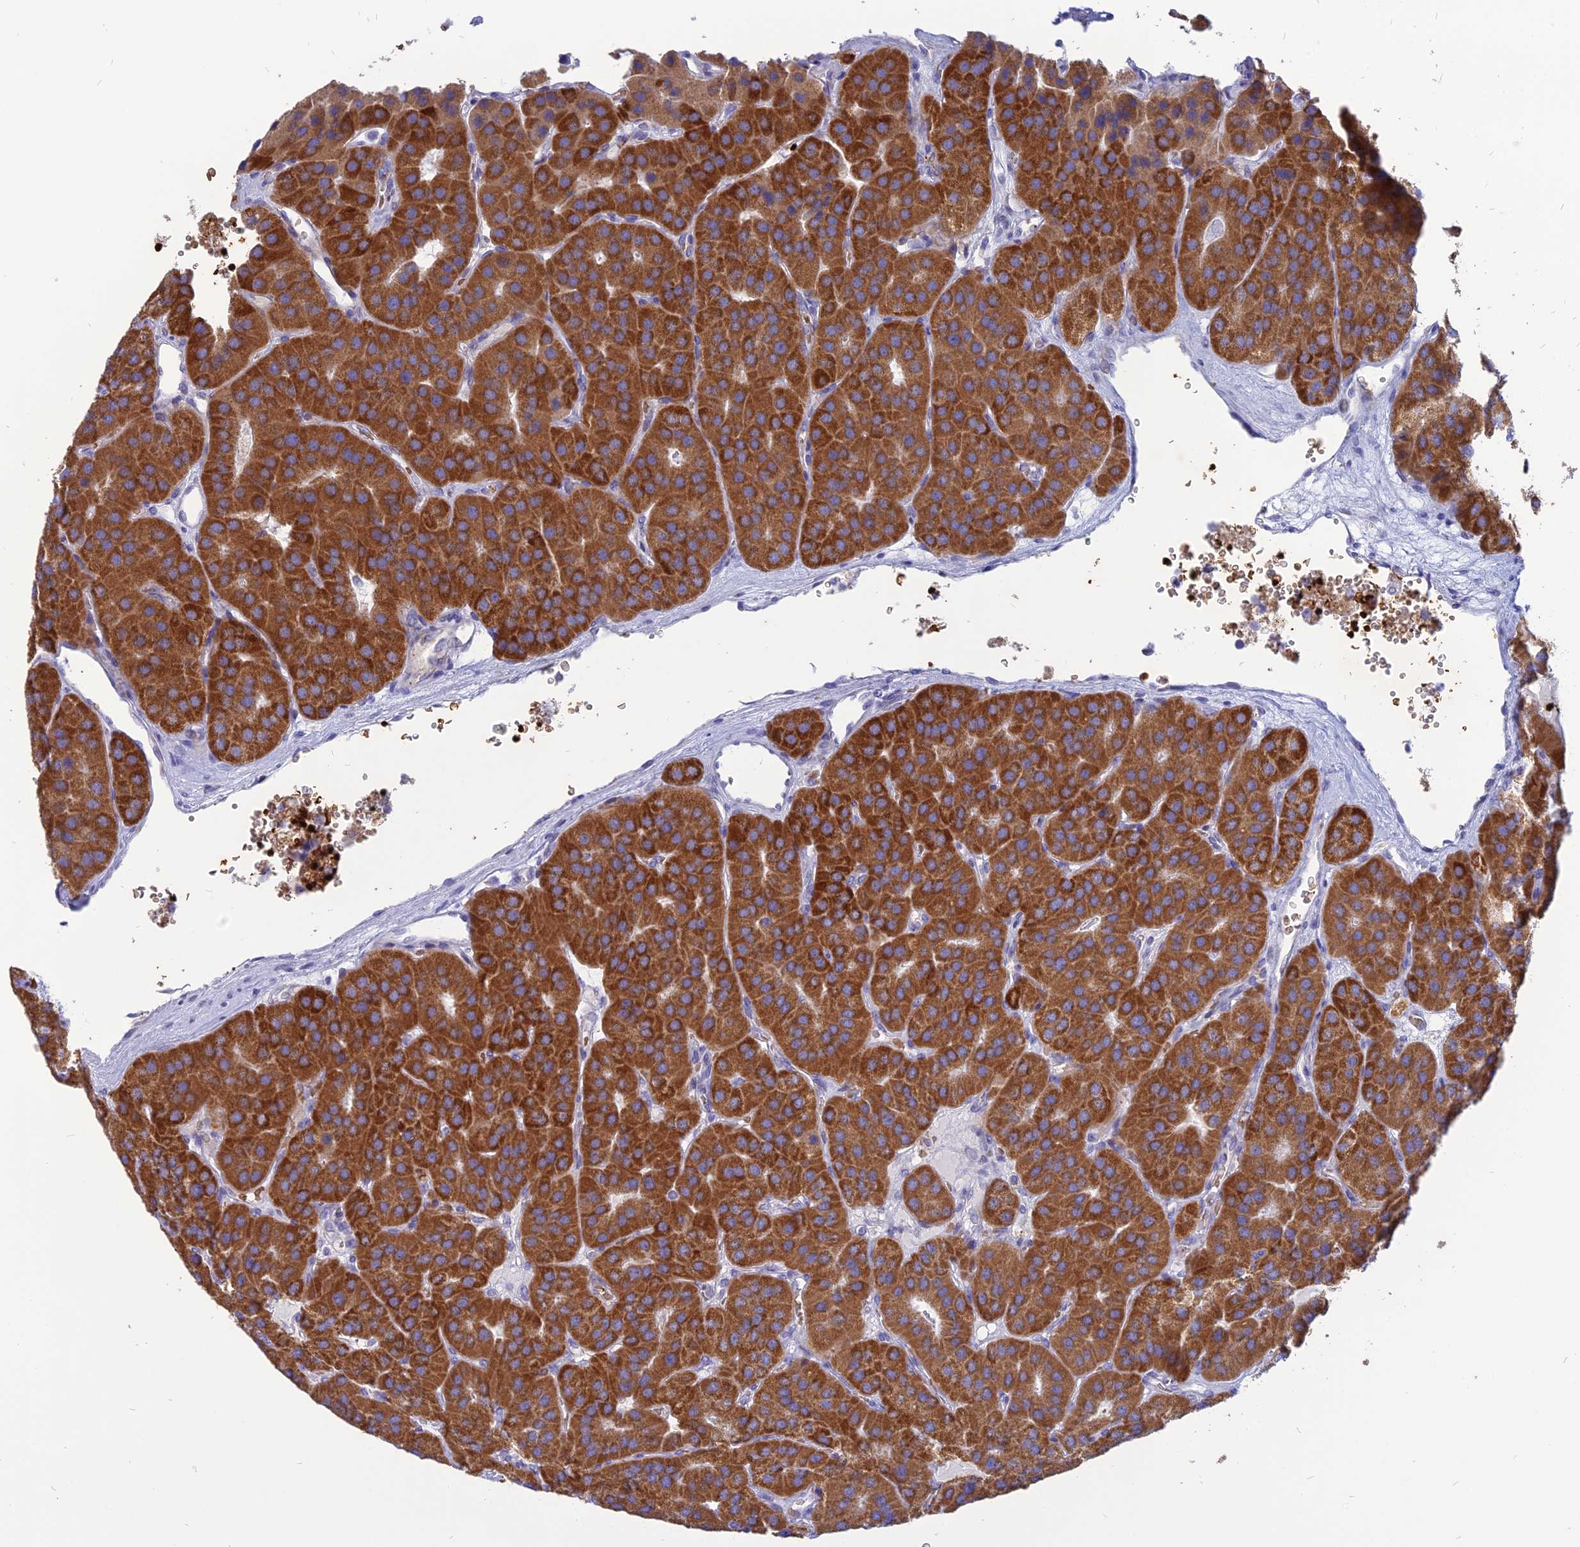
{"staining": {"intensity": "strong", "quantity": ">75%", "location": "cytoplasmic/membranous"}, "tissue": "parathyroid gland", "cell_type": "Glandular cells", "image_type": "normal", "snomed": [{"axis": "morphology", "description": "Normal tissue, NOS"}, {"axis": "morphology", "description": "Adenoma, NOS"}, {"axis": "topography", "description": "Parathyroid gland"}], "caption": "Immunohistochemistry (DAB) staining of normal human parathyroid gland reveals strong cytoplasmic/membranous protein expression in about >75% of glandular cells.", "gene": "HHAT", "patient": {"sex": "female", "age": 86}}